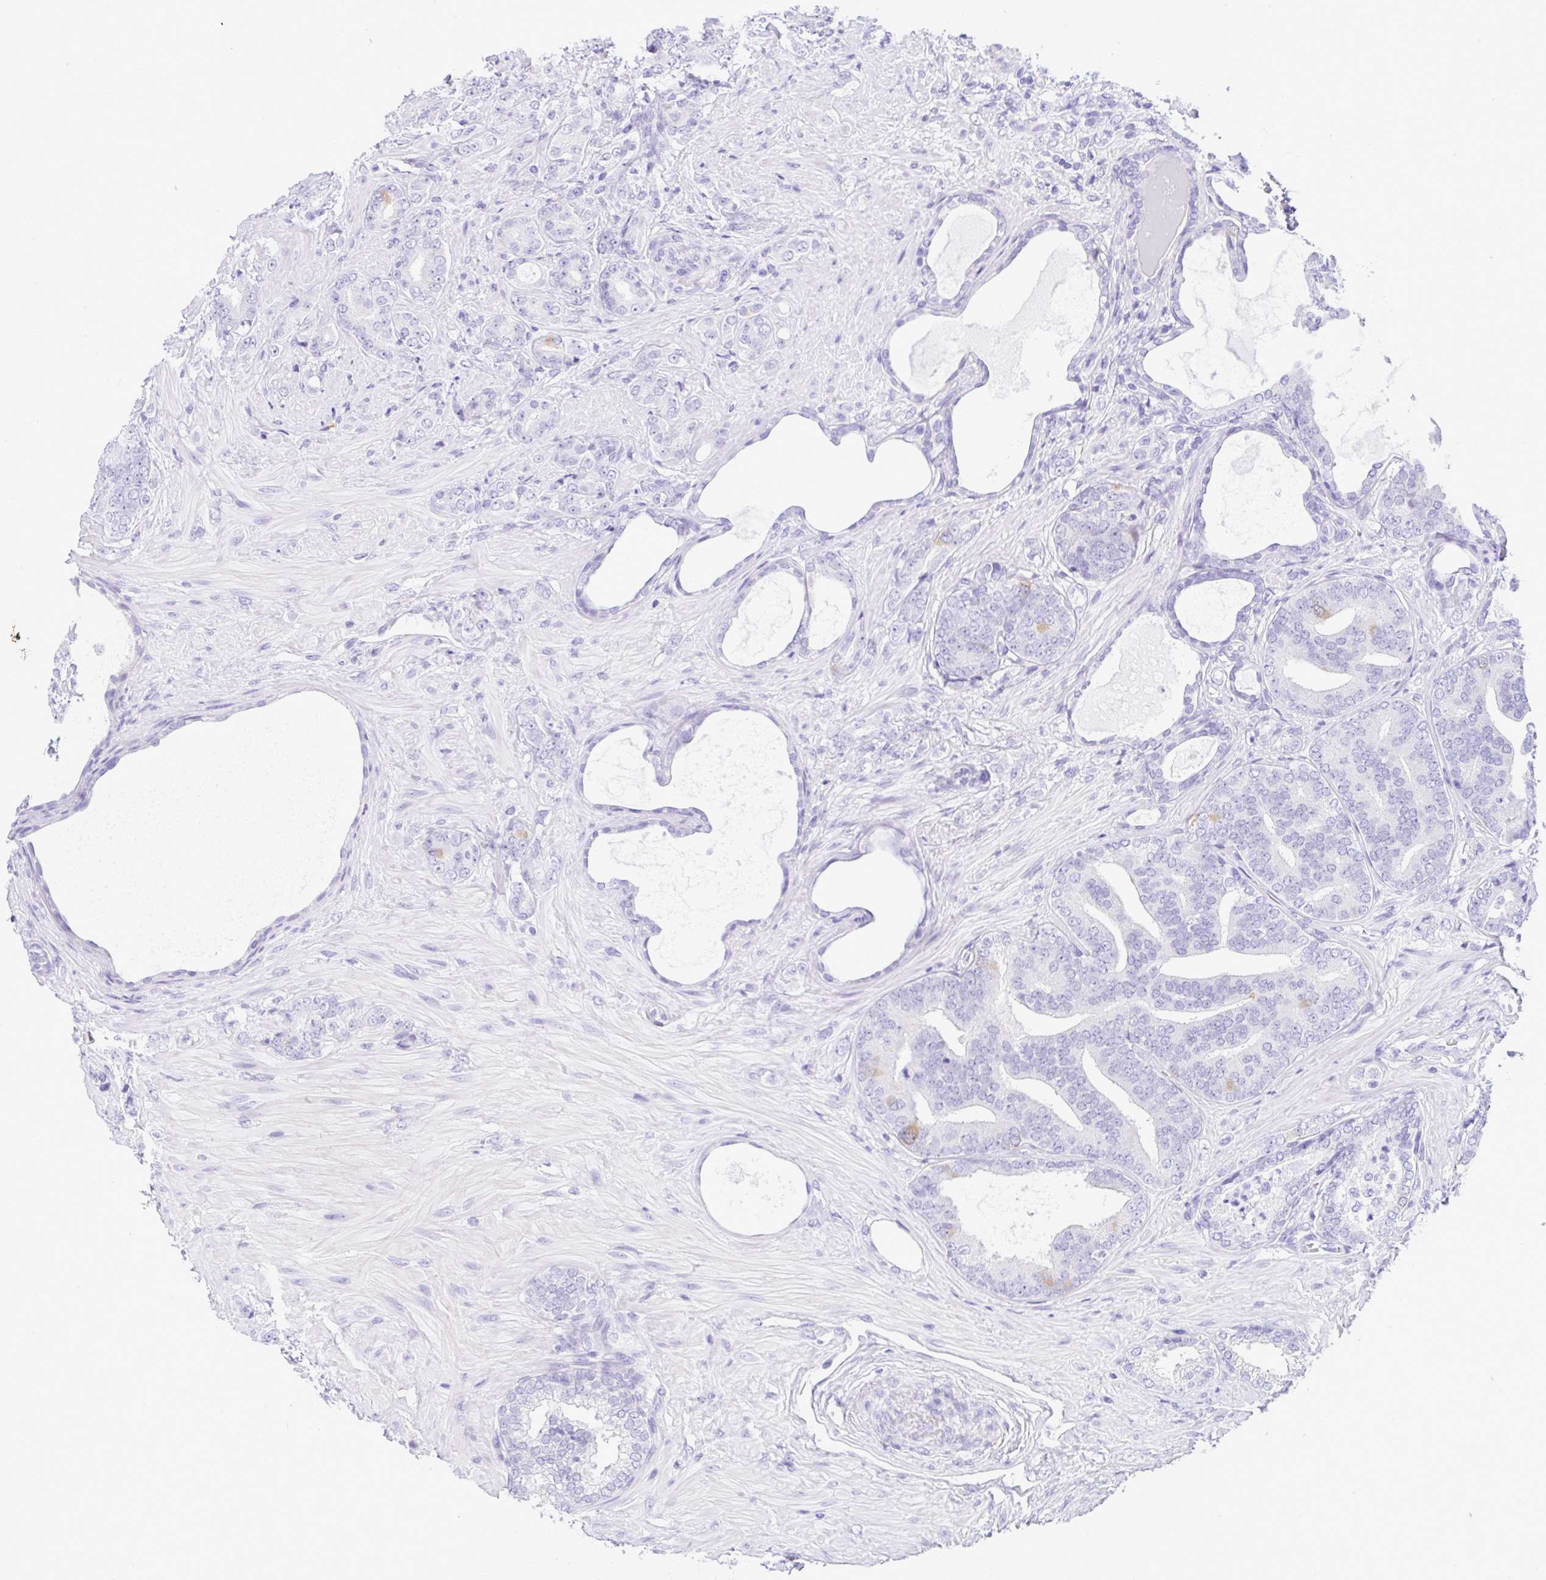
{"staining": {"intensity": "negative", "quantity": "none", "location": "none"}, "tissue": "prostate cancer", "cell_type": "Tumor cells", "image_type": "cancer", "snomed": [{"axis": "morphology", "description": "Adenocarcinoma, High grade"}, {"axis": "topography", "description": "Prostate"}], "caption": "An IHC micrograph of prostate cancer is shown. There is no staining in tumor cells of prostate cancer. (DAB immunohistochemistry with hematoxylin counter stain).", "gene": "RRM2", "patient": {"sex": "male", "age": 62}}